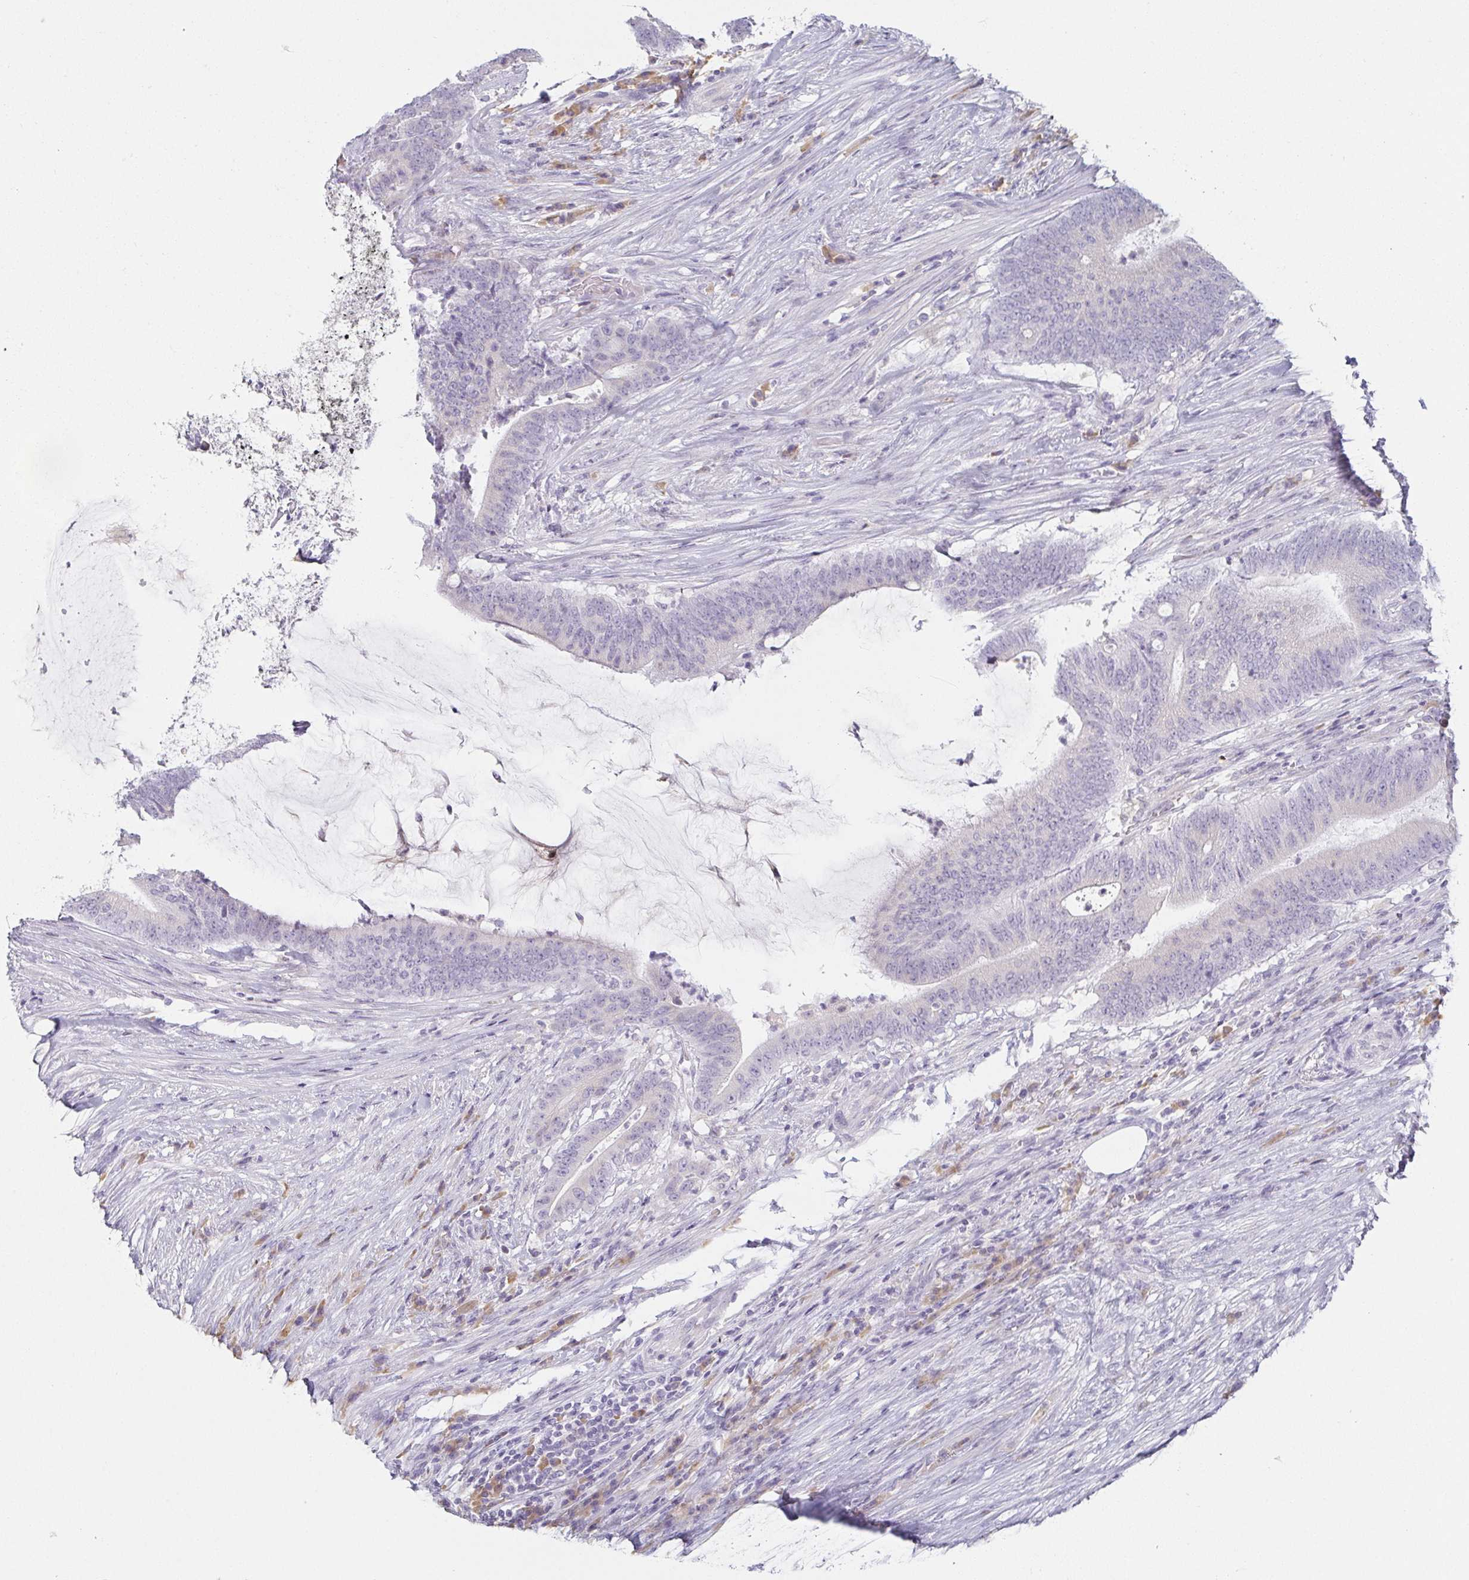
{"staining": {"intensity": "negative", "quantity": "none", "location": "none"}, "tissue": "colorectal cancer", "cell_type": "Tumor cells", "image_type": "cancer", "snomed": [{"axis": "morphology", "description": "Adenocarcinoma, NOS"}, {"axis": "topography", "description": "Colon"}], "caption": "Immunohistochemistry (IHC) image of neoplastic tissue: colorectal cancer (adenocarcinoma) stained with DAB exhibits no significant protein staining in tumor cells.", "gene": "PRR27", "patient": {"sex": "female", "age": 43}}